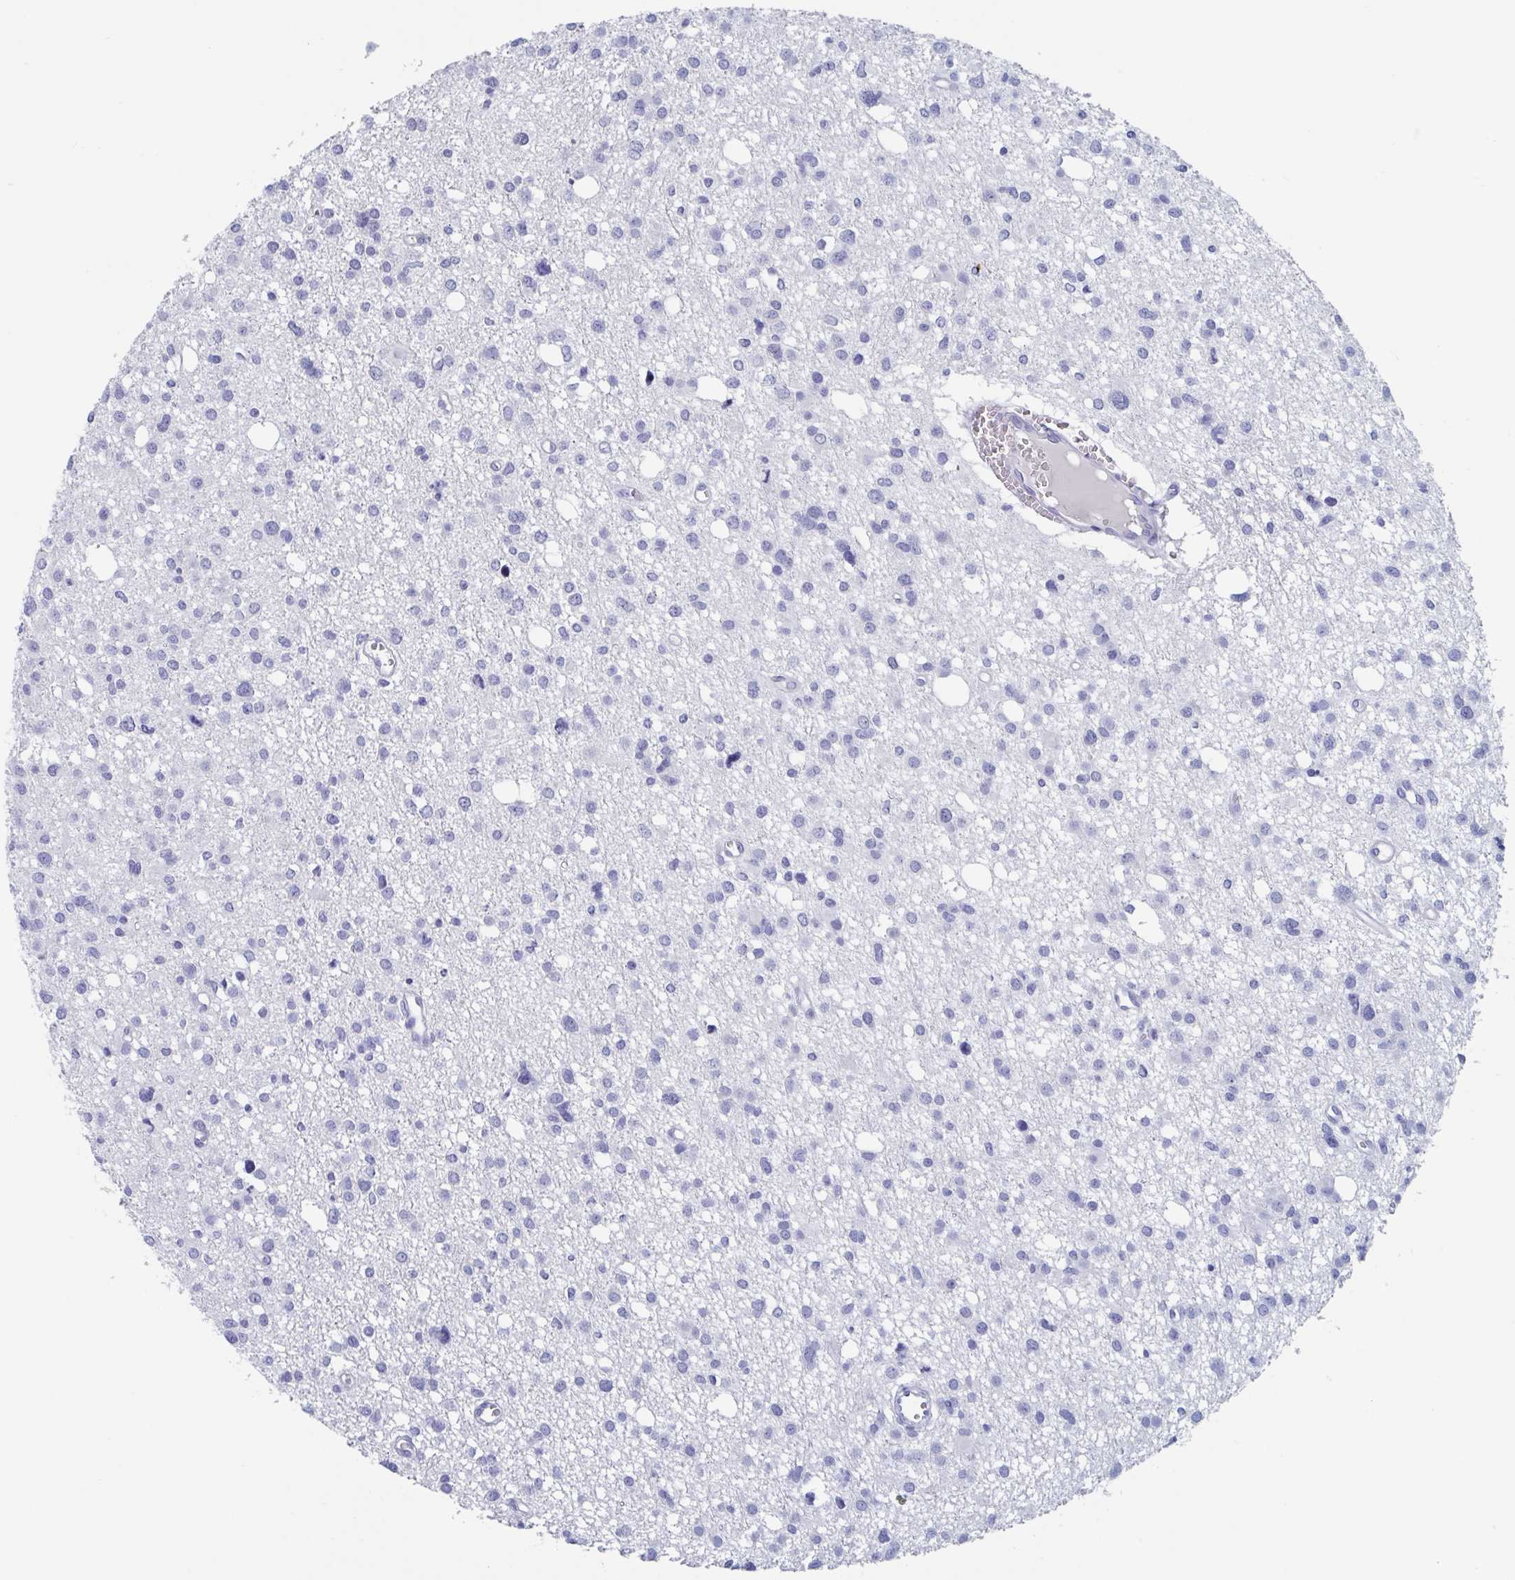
{"staining": {"intensity": "negative", "quantity": "none", "location": "none"}, "tissue": "glioma", "cell_type": "Tumor cells", "image_type": "cancer", "snomed": [{"axis": "morphology", "description": "Glioma, malignant, High grade"}, {"axis": "topography", "description": "Brain"}], "caption": "Immunohistochemistry (IHC) histopathology image of human malignant high-grade glioma stained for a protein (brown), which shows no positivity in tumor cells.", "gene": "DPEP3", "patient": {"sex": "male", "age": 23}}